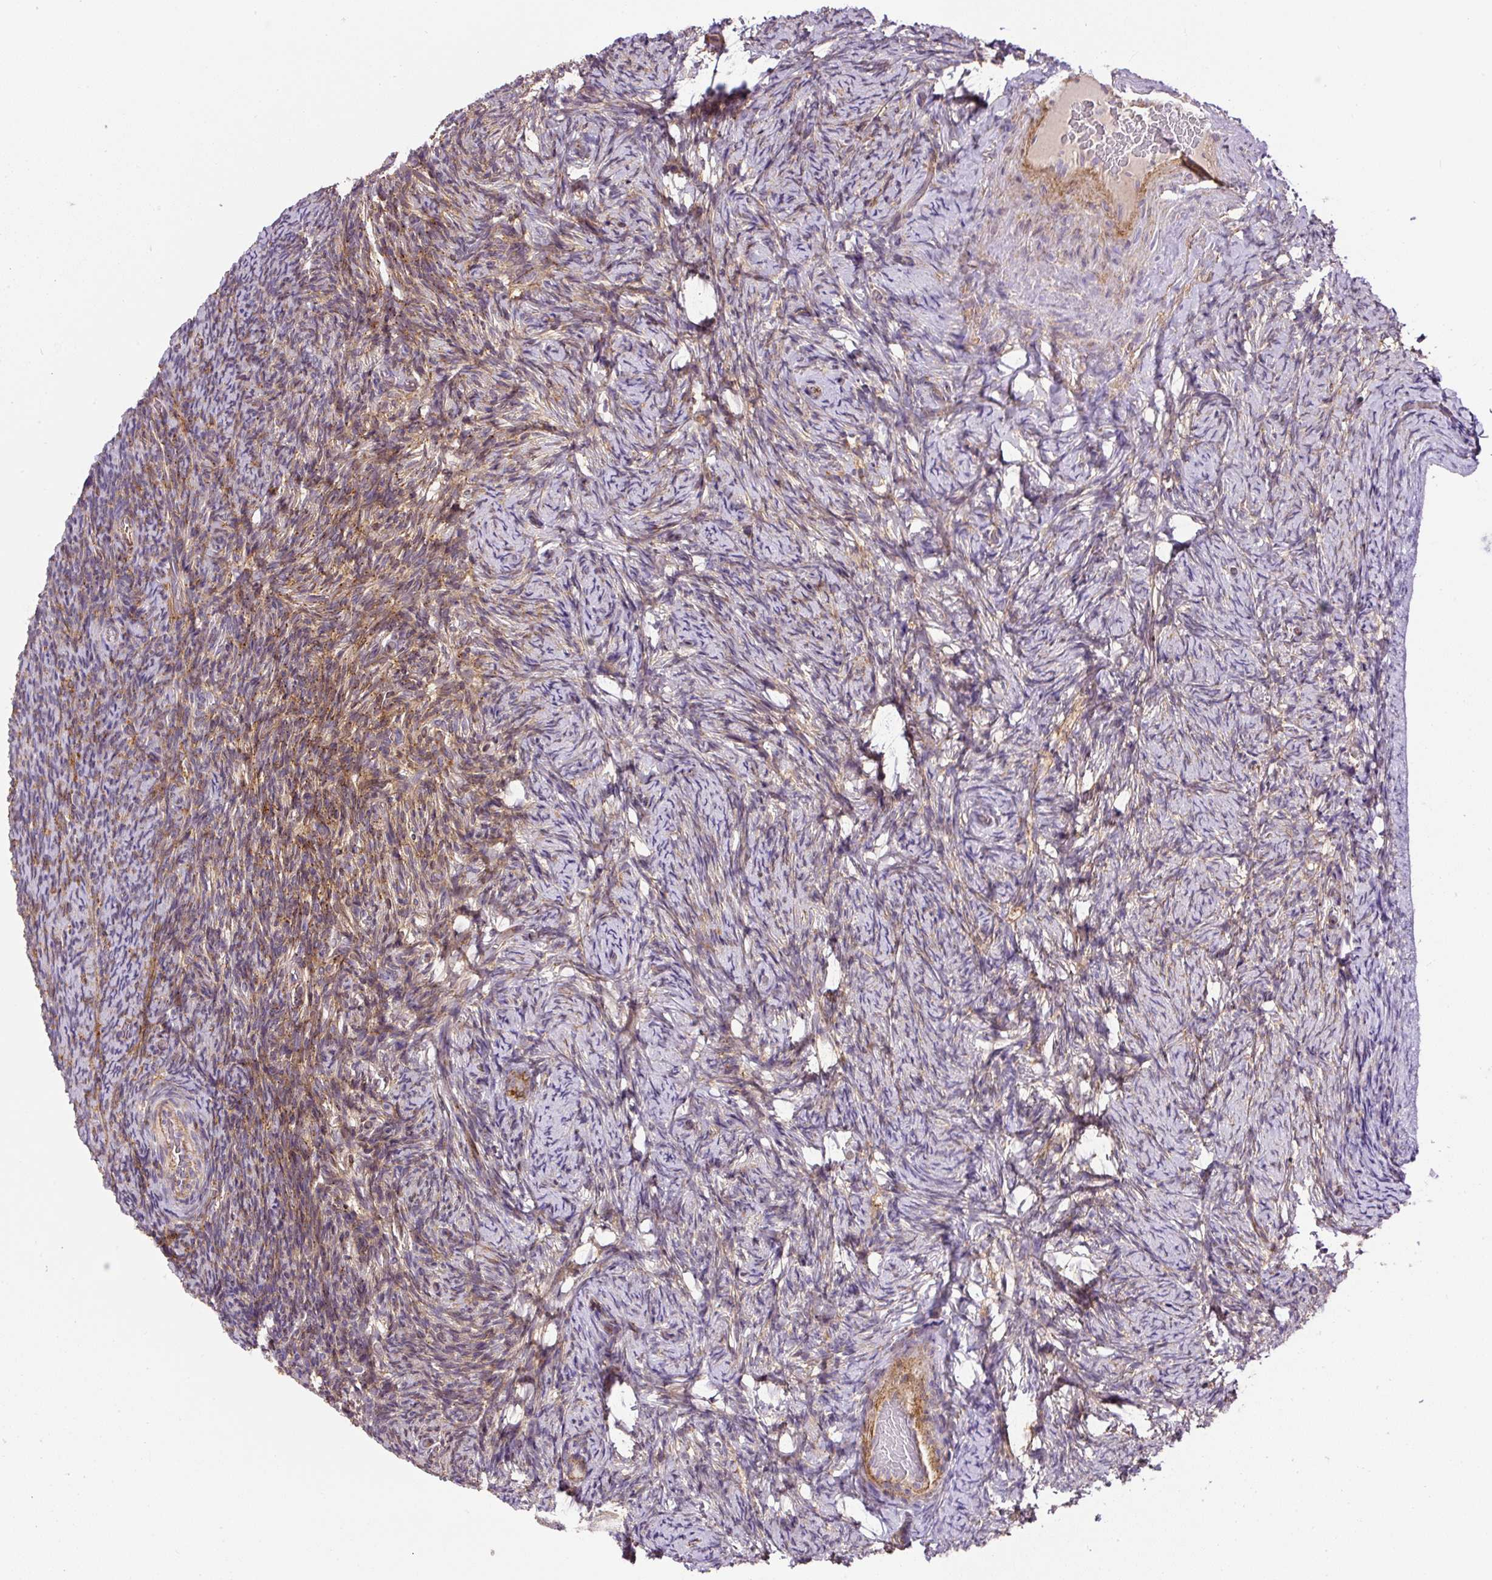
{"staining": {"intensity": "moderate", "quantity": "25%-75%", "location": "cytoplasmic/membranous"}, "tissue": "ovary", "cell_type": "Ovarian stroma cells", "image_type": "normal", "snomed": [{"axis": "morphology", "description": "Normal tissue, NOS"}, {"axis": "topography", "description": "Ovary"}], "caption": "A histopathology image of human ovary stained for a protein shows moderate cytoplasmic/membranous brown staining in ovarian stroma cells. (IHC, brightfield microscopy, high magnification).", "gene": "RNF170", "patient": {"sex": "female", "age": 34}}